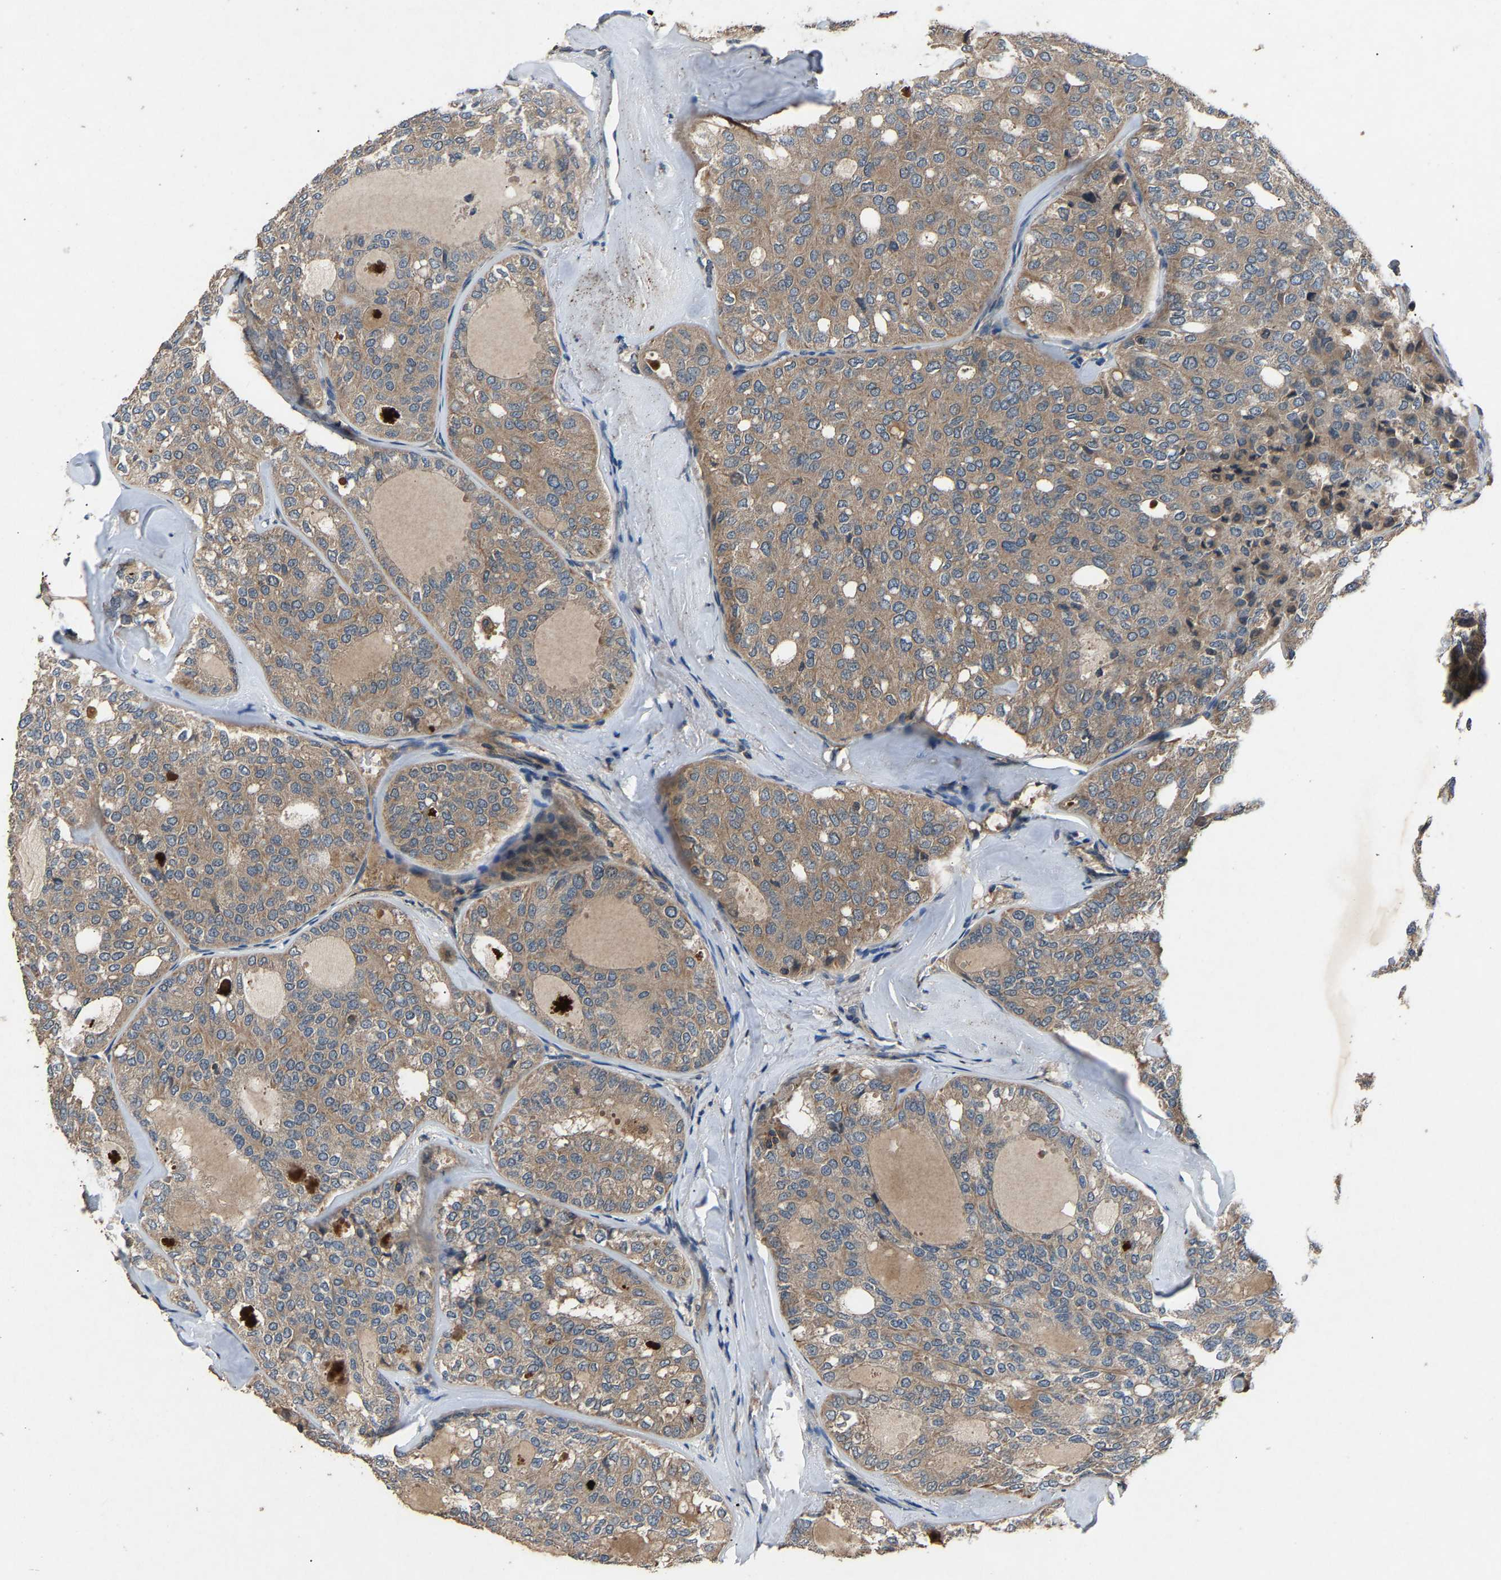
{"staining": {"intensity": "weak", "quantity": ">75%", "location": "cytoplasmic/membranous"}, "tissue": "thyroid cancer", "cell_type": "Tumor cells", "image_type": "cancer", "snomed": [{"axis": "morphology", "description": "Follicular adenoma carcinoma, NOS"}, {"axis": "topography", "description": "Thyroid gland"}], "caption": "Follicular adenoma carcinoma (thyroid) stained for a protein (brown) demonstrates weak cytoplasmic/membranous positive positivity in approximately >75% of tumor cells.", "gene": "PPID", "patient": {"sex": "male", "age": 75}}